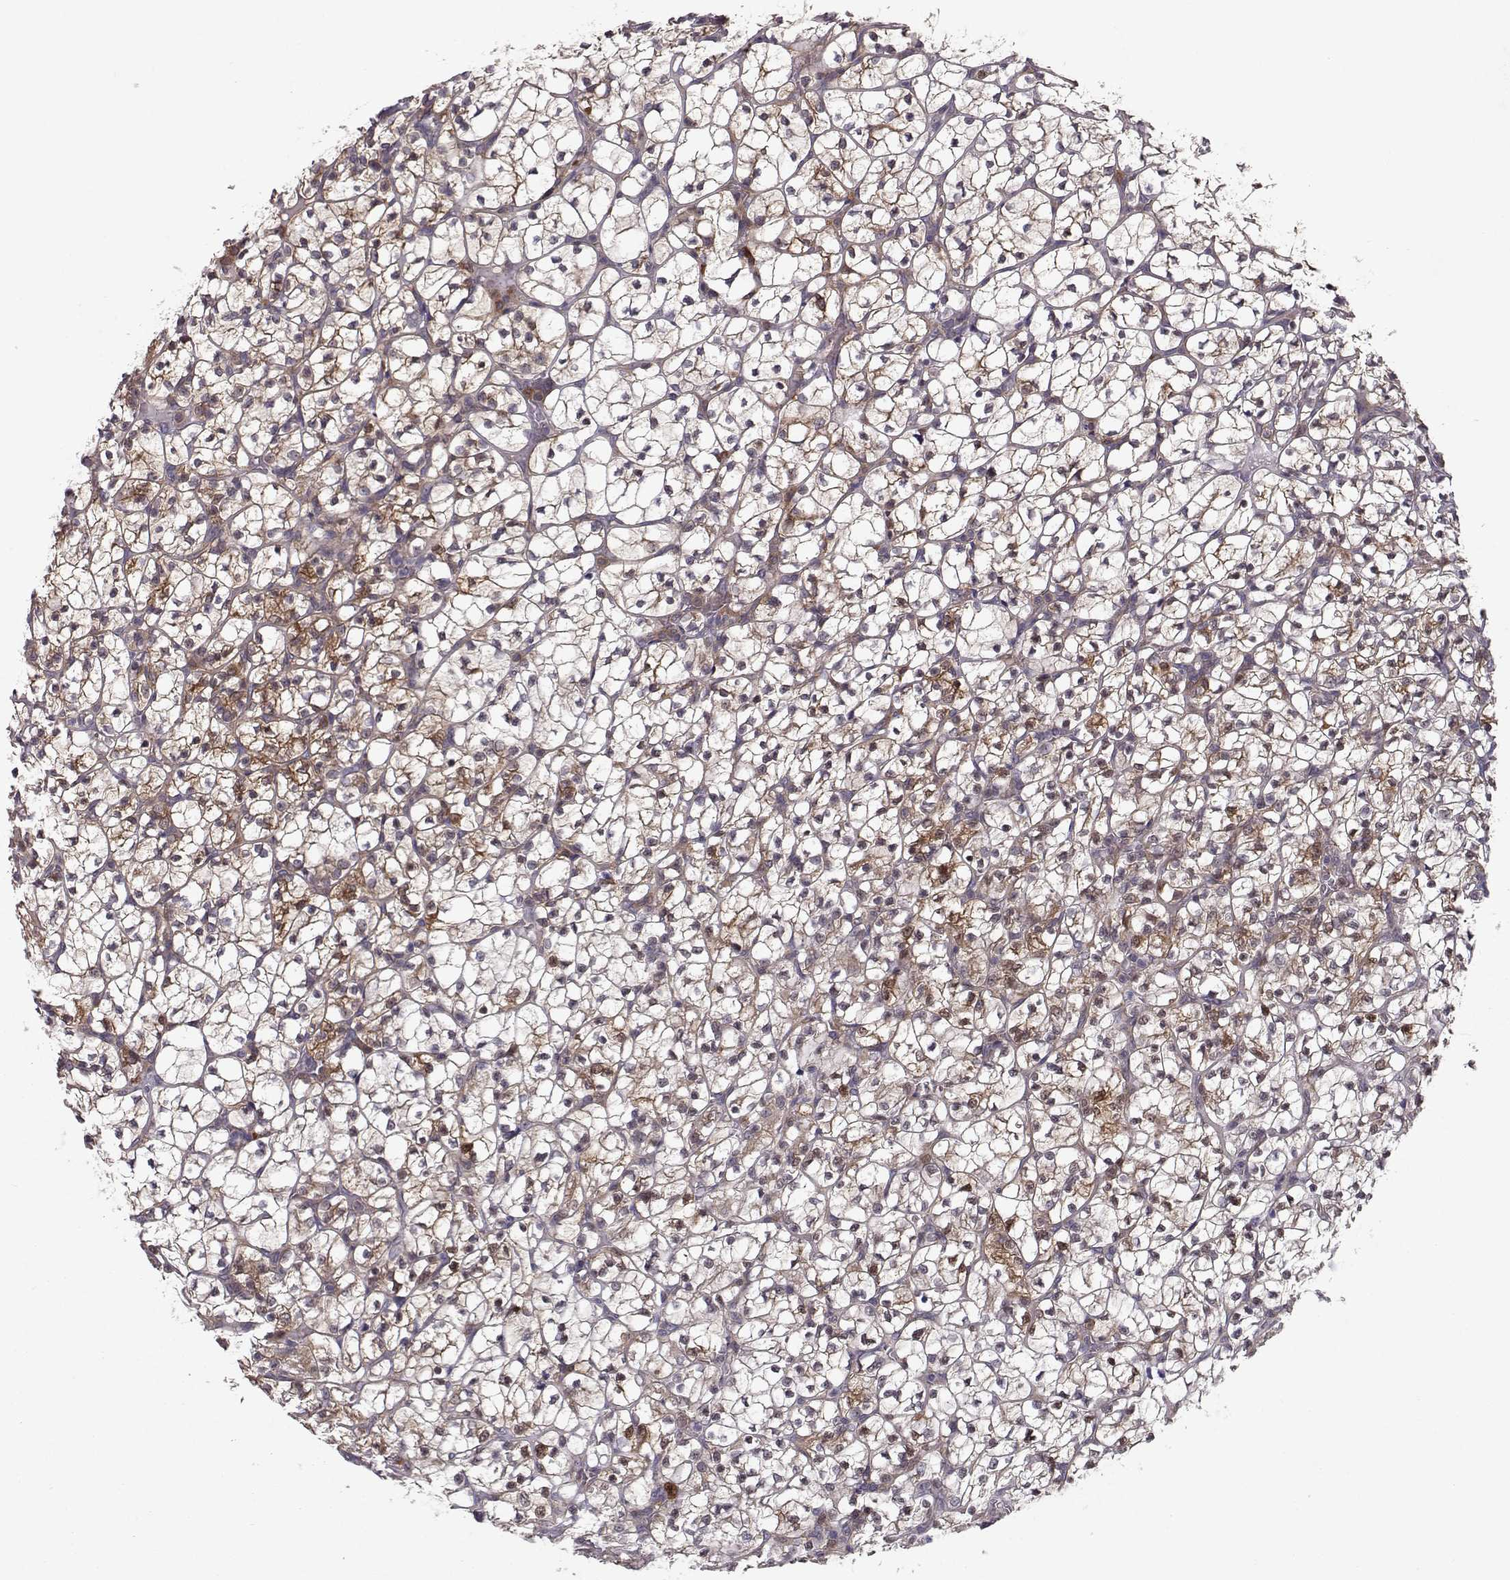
{"staining": {"intensity": "strong", "quantity": "25%-75%", "location": "cytoplasmic/membranous,nuclear"}, "tissue": "renal cancer", "cell_type": "Tumor cells", "image_type": "cancer", "snomed": [{"axis": "morphology", "description": "Adenocarcinoma, NOS"}, {"axis": "topography", "description": "Kidney"}], "caption": "A high-resolution photomicrograph shows IHC staining of renal cancer, which displays strong cytoplasmic/membranous and nuclear staining in approximately 25%-75% of tumor cells.", "gene": "RANBP1", "patient": {"sex": "female", "age": 89}}